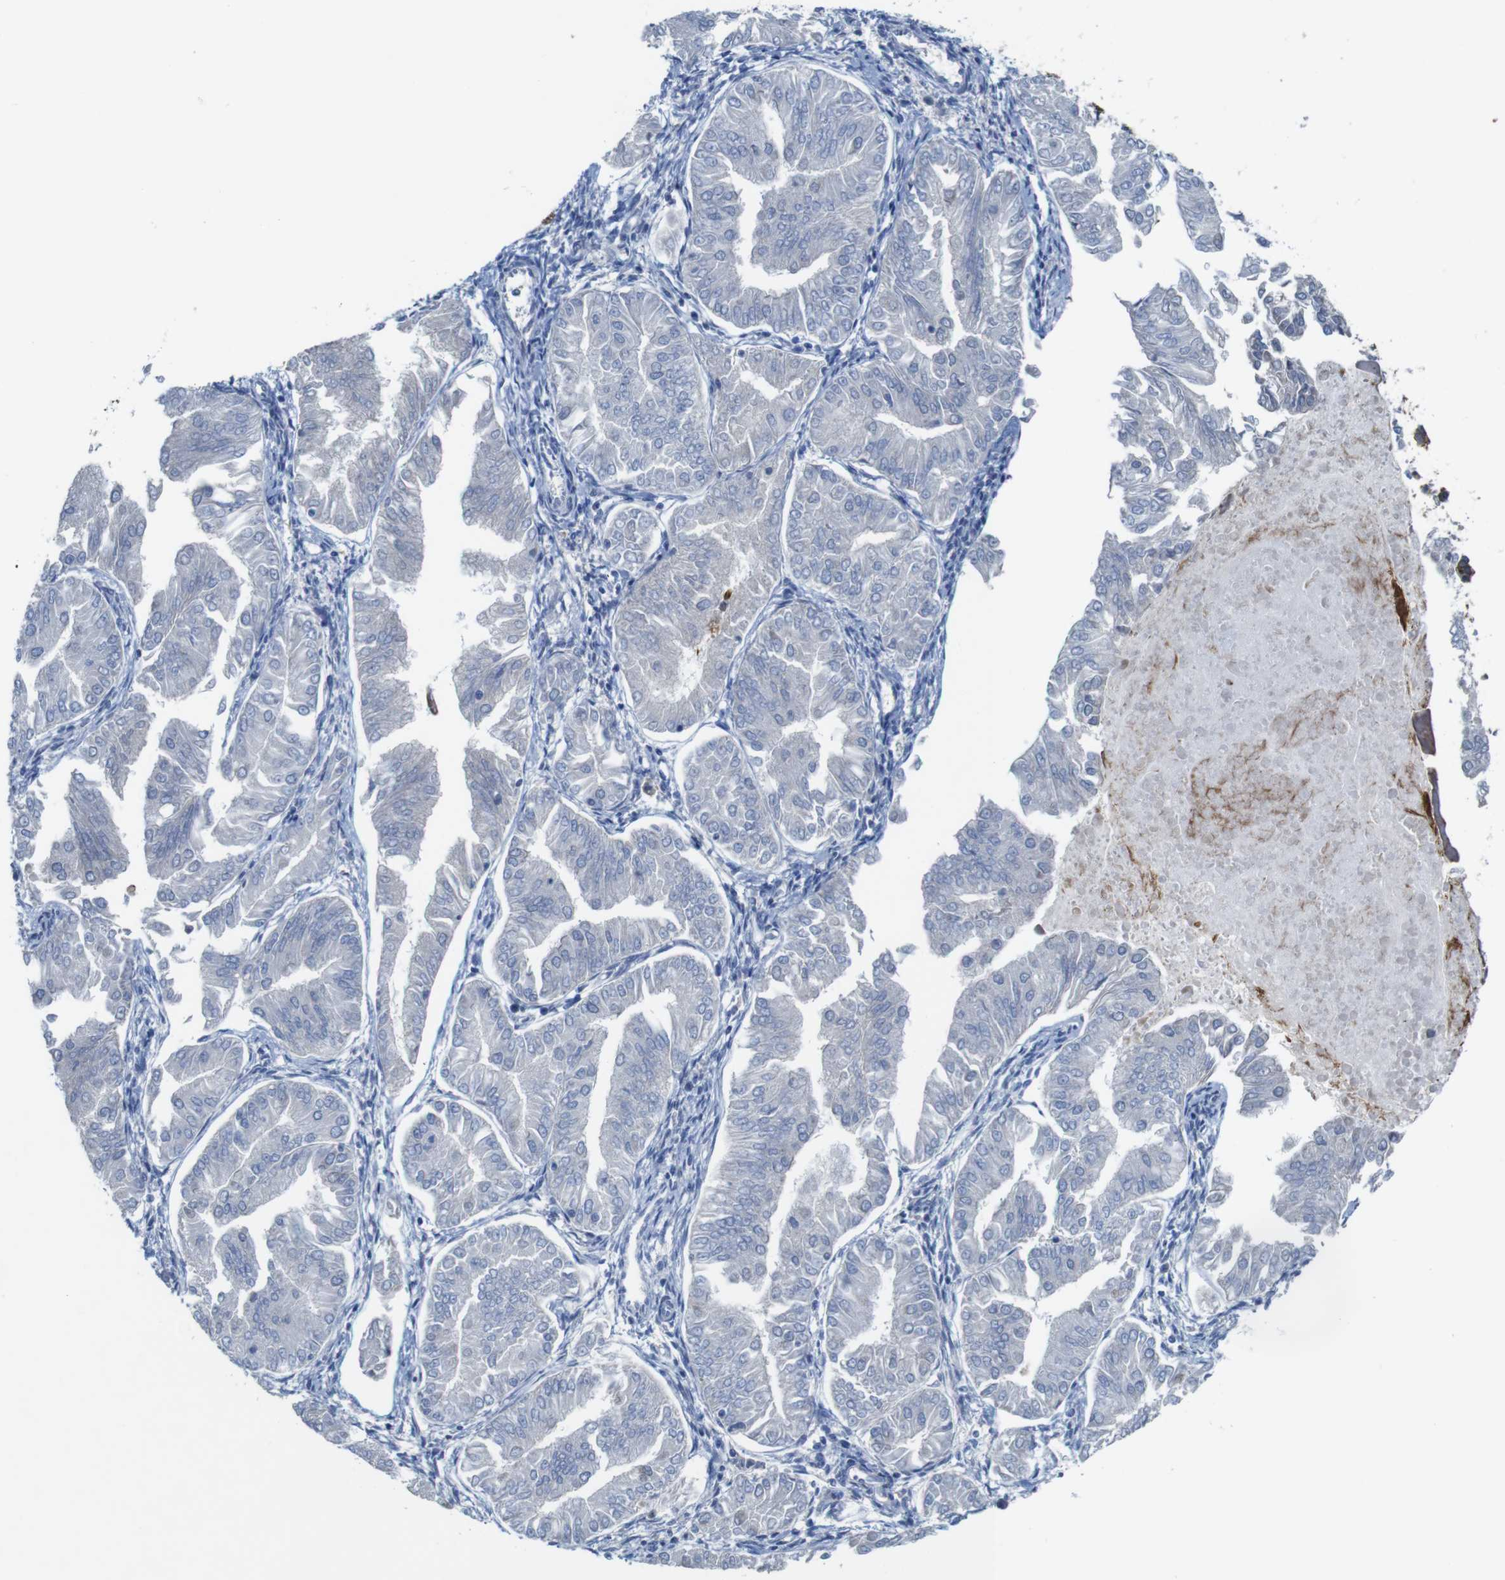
{"staining": {"intensity": "negative", "quantity": "none", "location": "none"}, "tissue": "endometrial cancer", "cell_type": "Tumor cells", "image_type": "cancer", "snomed": [{"axis": "morphology", "description": "Adenocarcinoma, NOS"}, {"axis": "topography", "description": "Endometrium"}], "caption": "Immunohistochemical staining of endometrial adenocarcinoma shows no significant expression in tumor cells. (DAB (3,3'-diaminobenzidine) IHC with hematoxylin counter stain).", "gene": "PTGER4", "patient": {"sex": "female", "age": 53}}